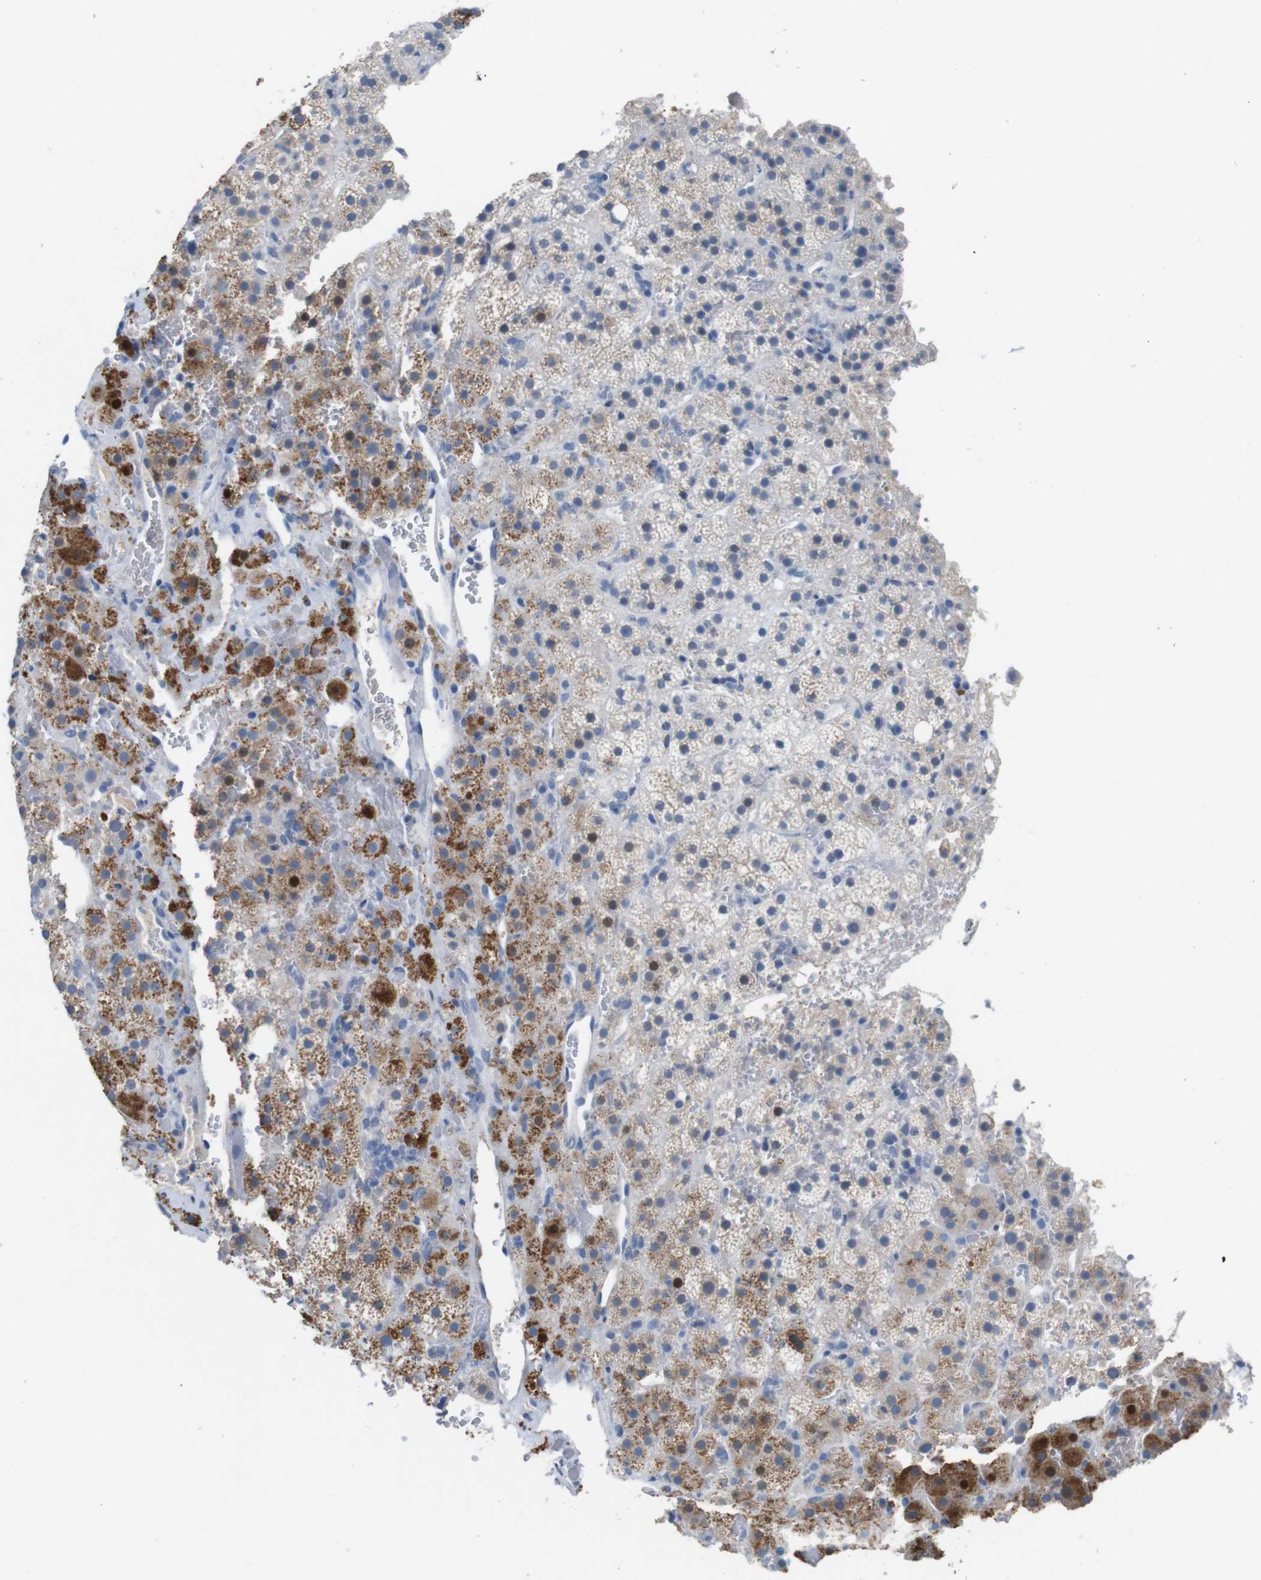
{"staining": {"intensity": "moderate", "quantity": "25%-75%", "location": "cytoplasmic/membranous"}, "tissue": "adrenal gland", "cell_type": "Glandular cells", "image_type": "normal", "snomed": [{"axis": "morphology", "description": "Normal tissue, NOS"}, {"axis": "topography", "description": "Adrenal gland"}], "caption": "Normal adrenal gland displays moderate cytoplasmic/membranous positivity in about 25%-75% of glandular cells (Brightfield microscopy of DAB IHC at high magnification)..", "gene": "SLC2A8", "patient": {"sex": "female", "age": 59}}